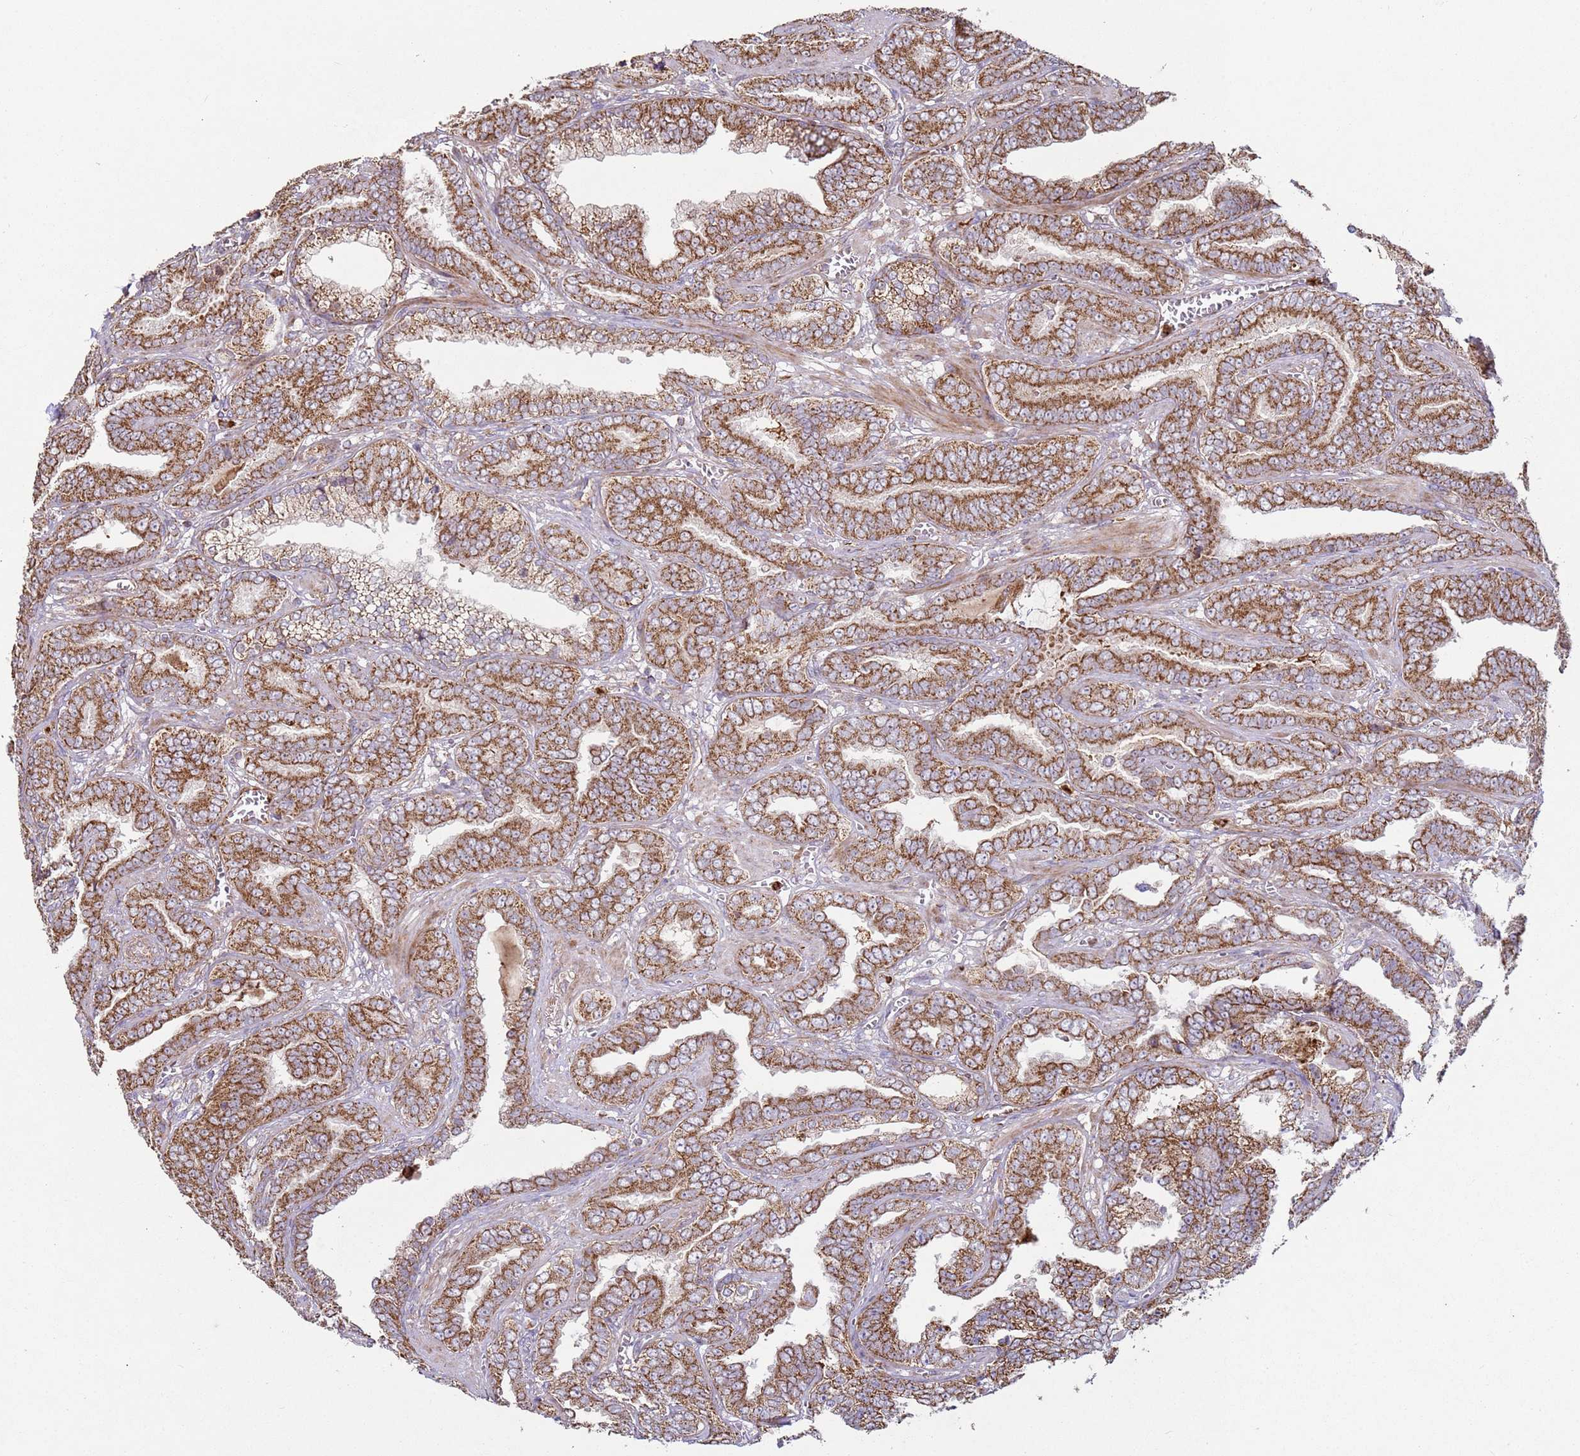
{"staining": {"intensity": "moderate", "quantity": ">75%", "location": "cytoplasmic/membranous"}, "tissue": "prostate cancer", "cell_type": "Tumor cells", "image_type": "cancer", "snomed": [{"axis": "morphology", "description": "Adenocarcinoma, High grade"}, {"axis": "topography", "description": "Prostate"}], "caption": "Moderate cytoplasmic/membranous staining for a protein is seen in about >75% of tumor cells of prostate adenocarcinoma (high-grade) using IHC.", "gene": "FBXO33", "patient": {"sex": "male", "age": 67}}